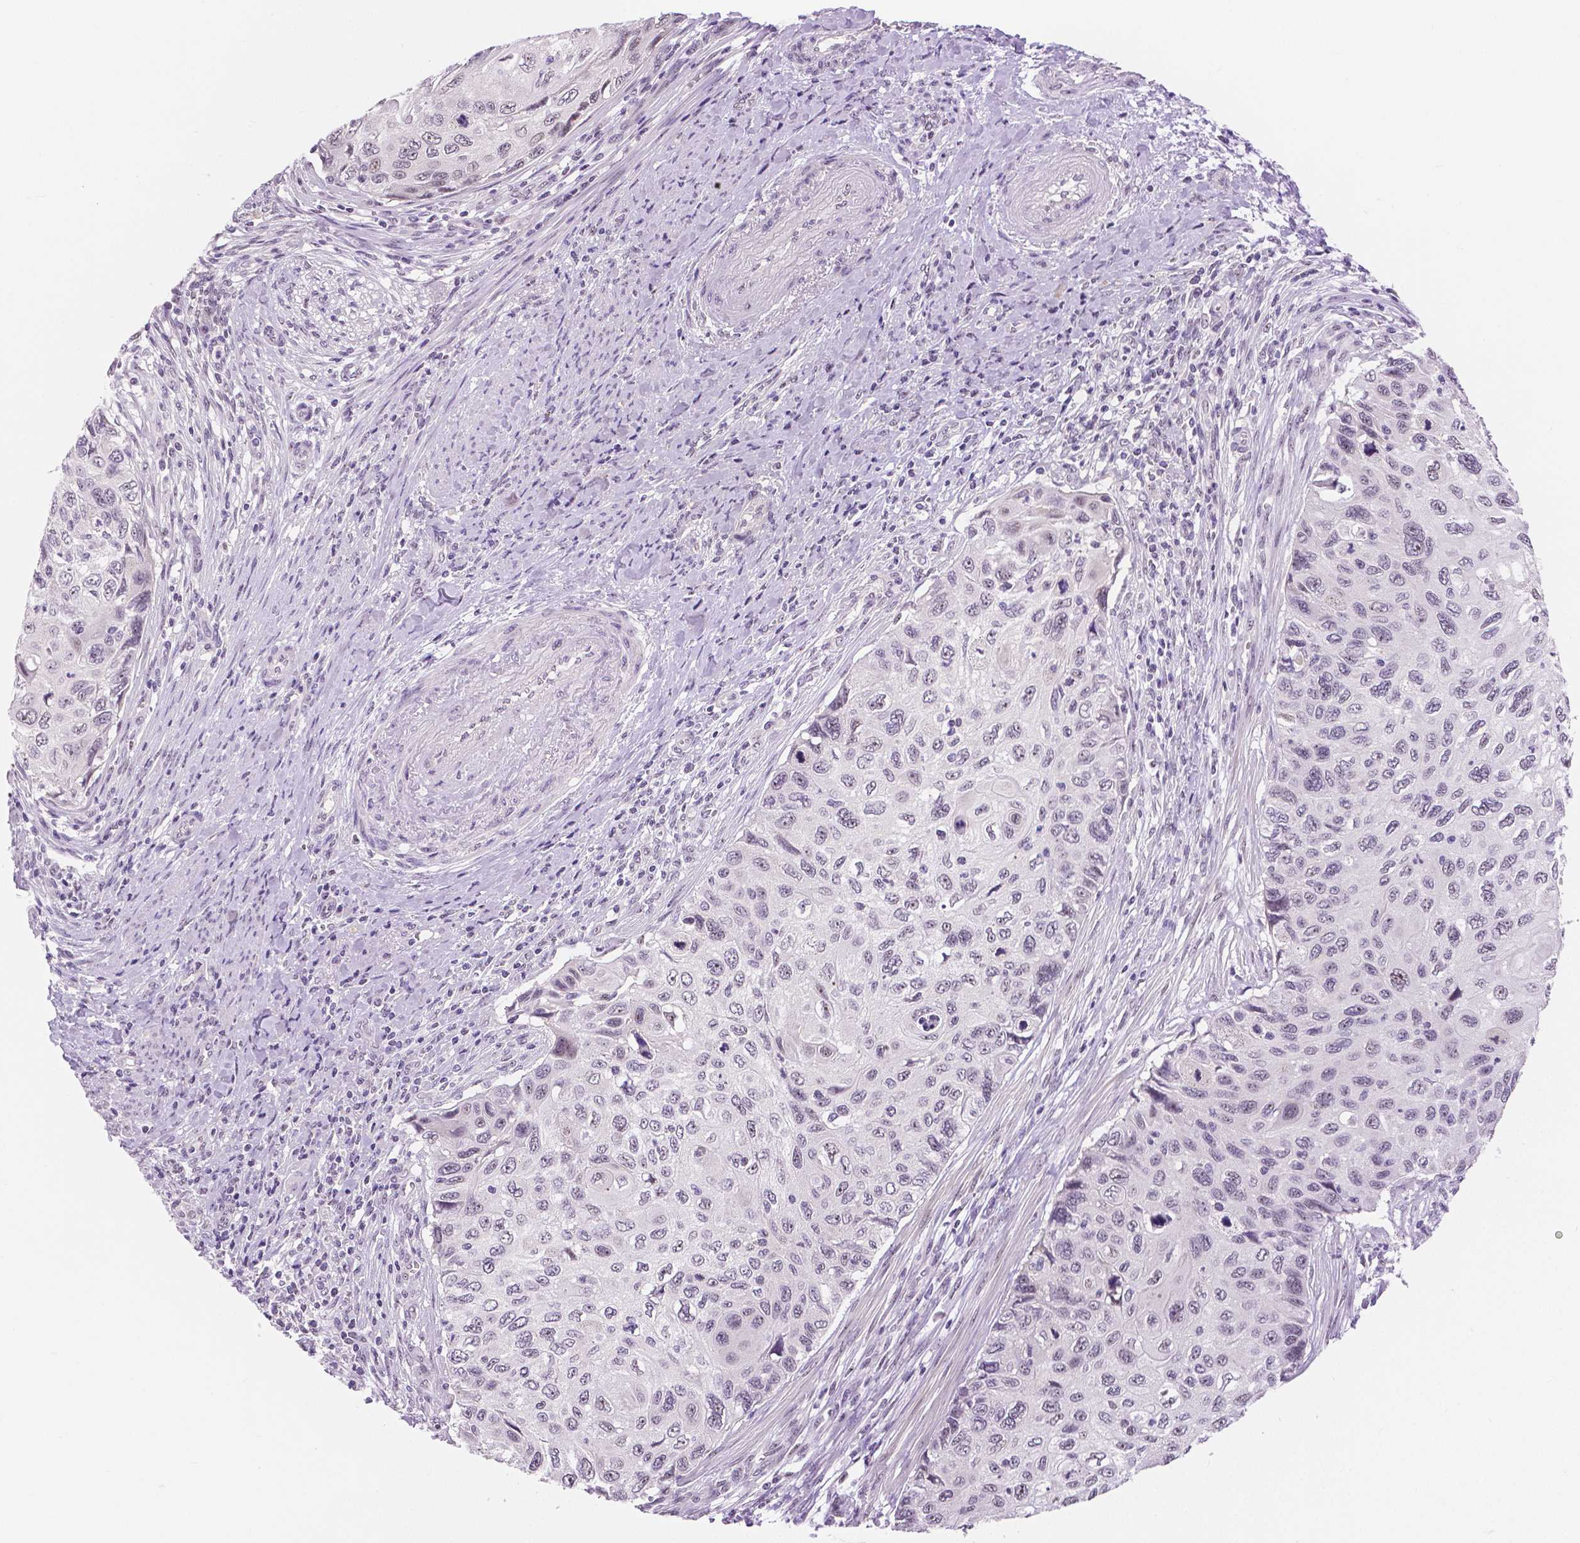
{"staining": {"intensity": "negative", "quantity": "none", "location": "none"}, "tissue": "cervical cancer", "cell_type": "Tumor cells", "image_type": "cancer", "snomed": [{"axis": "morphology", "description": "Squamous cell carcinoma, NOS"}, {"axis": "topography", "description": "Cervix"}], "caption": "The photomicrograph shows no staining of tumor cells in cervical cancer (squamous cell carcinoma).", "gene": "NHP2", "patient": {"sex": "female", "age": 70}}